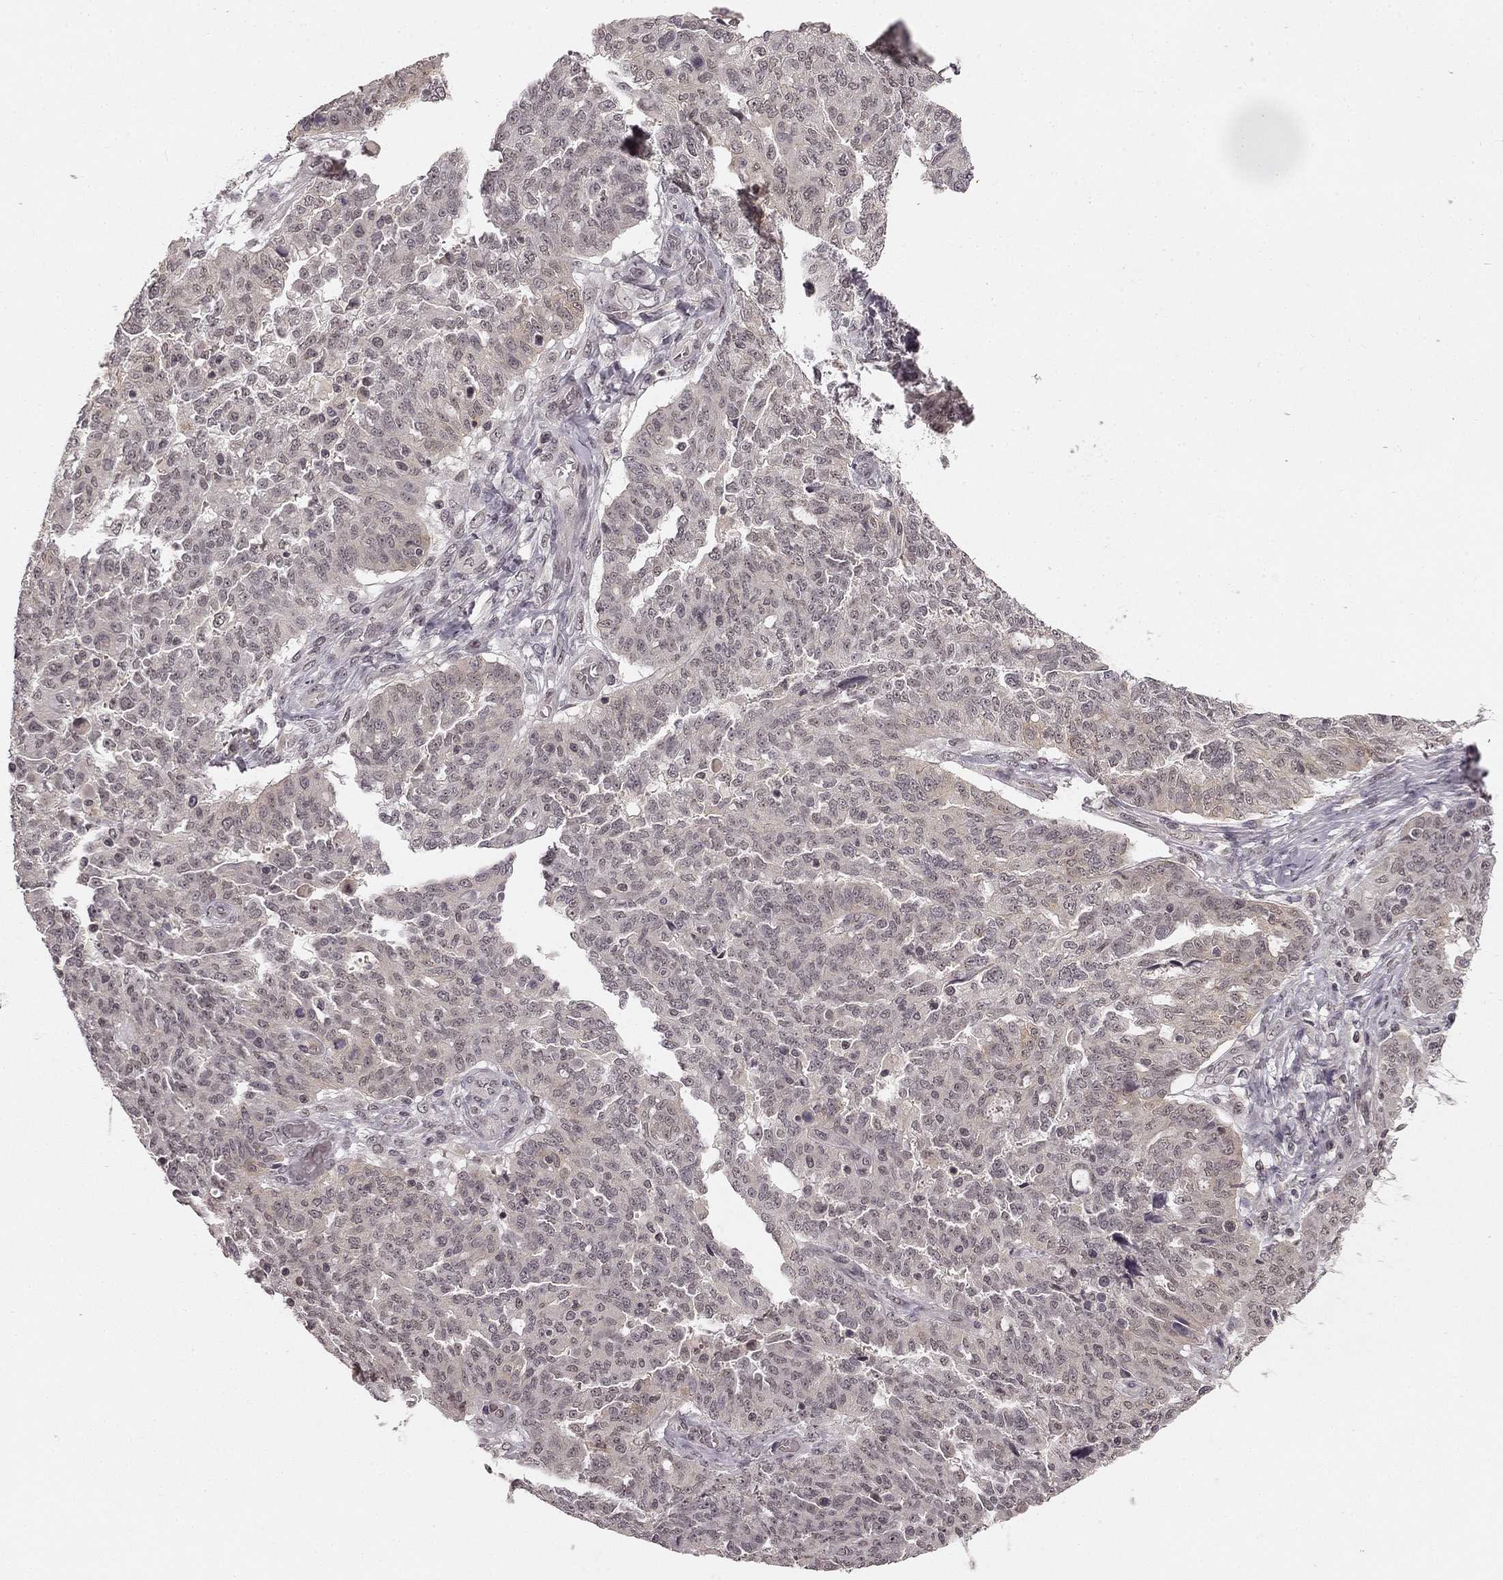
{"staining": {"intensity": "weak", "quantity": "<25%", "location": "cytoplasmic/membranous"}, "tissue": "ovarian cancer", "cell_type": "Tumor cells", "image_type": "cancer", "snomed": [{"axis": "morphology", "description": "Cystadenocarcinoma, serous, NOS"}, {"axis": "topography", "description": "Ovary"}], "caption": "High power microscopy image of an immunohistochemistry photomicrograph of ovarian cancer (serous cystadenocarcinoma), revealing no significant staining in tumor cells.", "gene": "HCN4", "patient": {"sex": "female", "age": 67}}